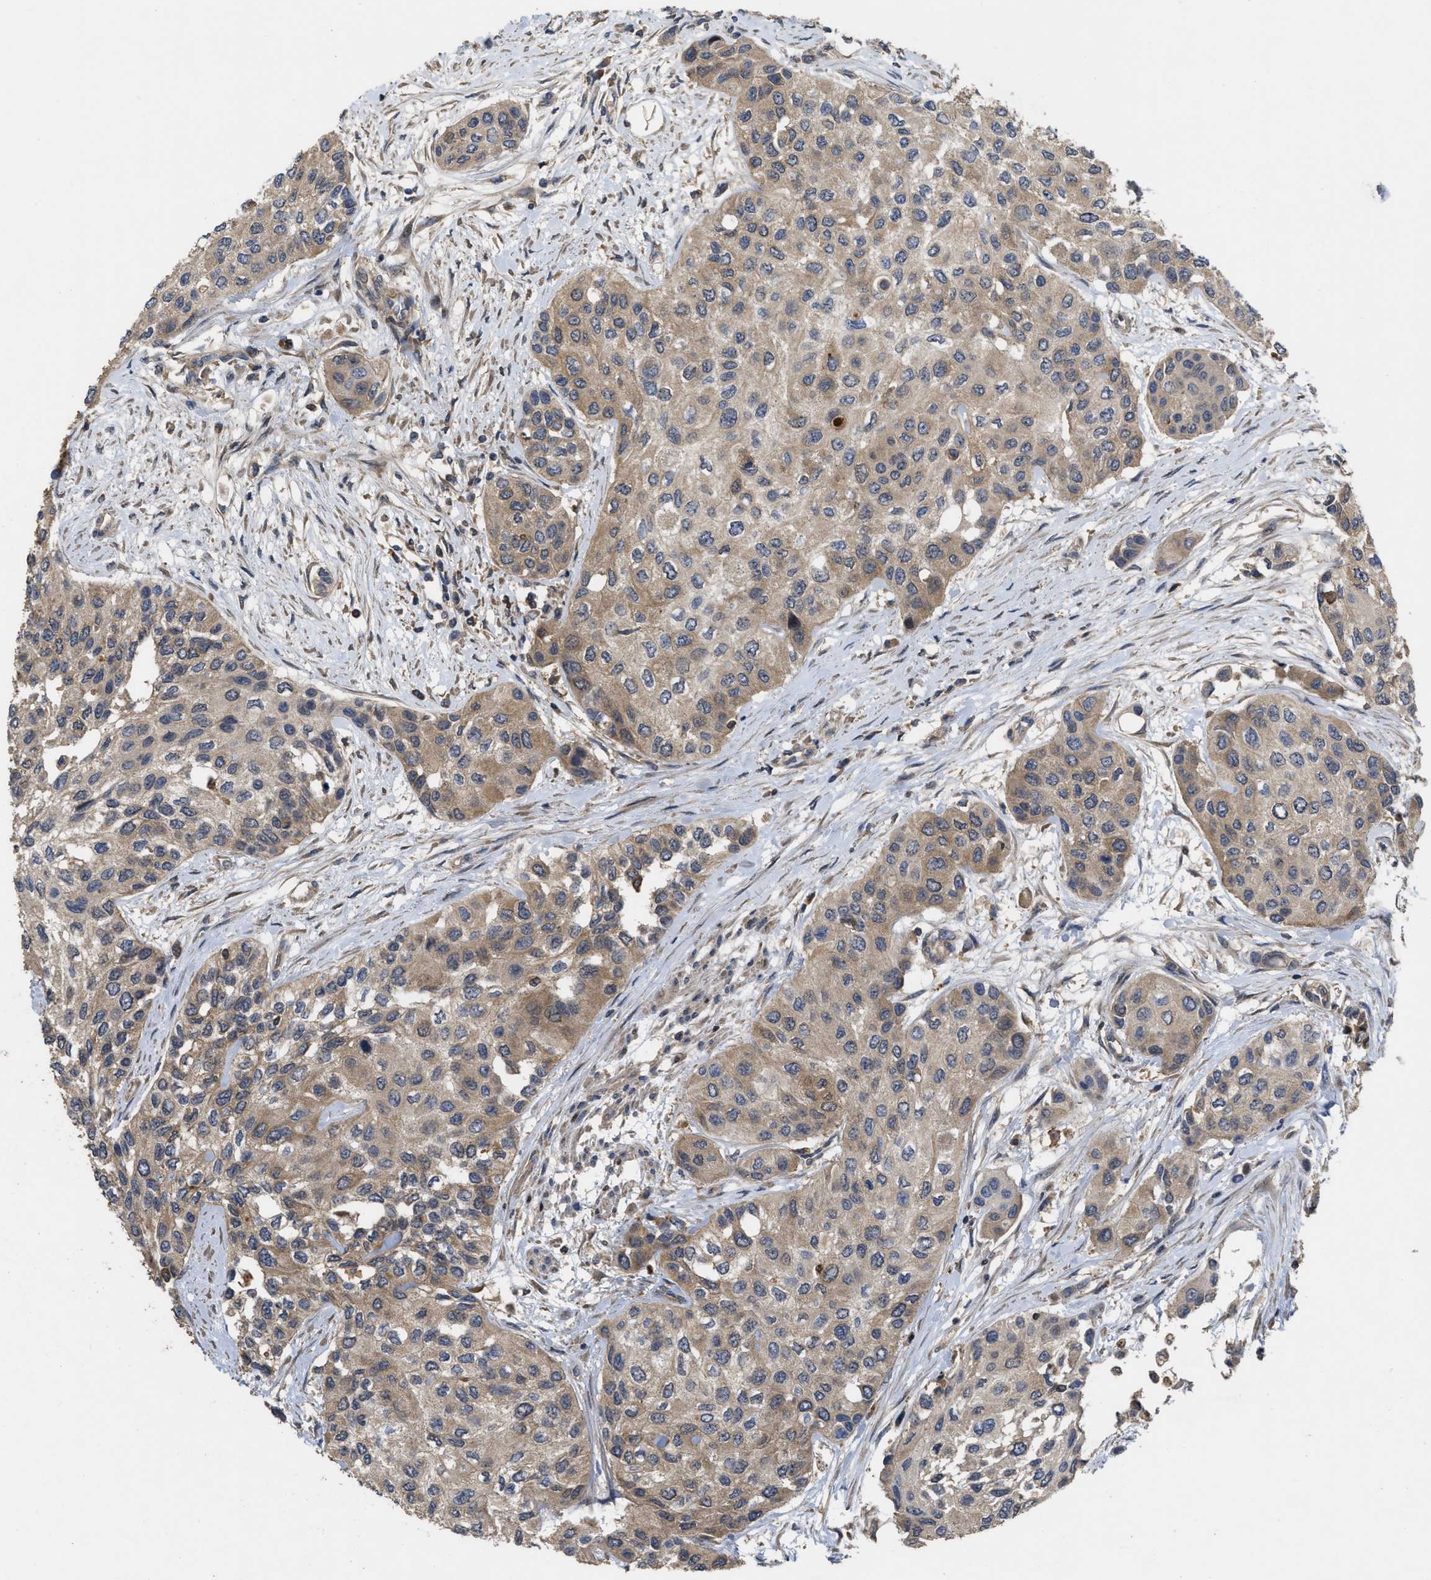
{"staining": {"intensity": "moderate", "quantity": ">75%", "location": "cytoplasmic/membranous"}, "tissue": "urothelial cancer", "cell_type": "Tumor cells", "image_type": "cancer", "snomed": [{"axis": "morphology", "description": "Urothelial carcinoma, High grade"}, {"axis": "topography", "description": "Urinary bladder"}], "caption": "Immunohistochemistry photomicrograph of urothelial cancer stained for a protein (brown), which displays medium levels of moderate cytoplasmic/membranous expression in approximately >75% of tumor cells.", "gene": "CBR3", "patient": {"sex": "female", "age": 56}}